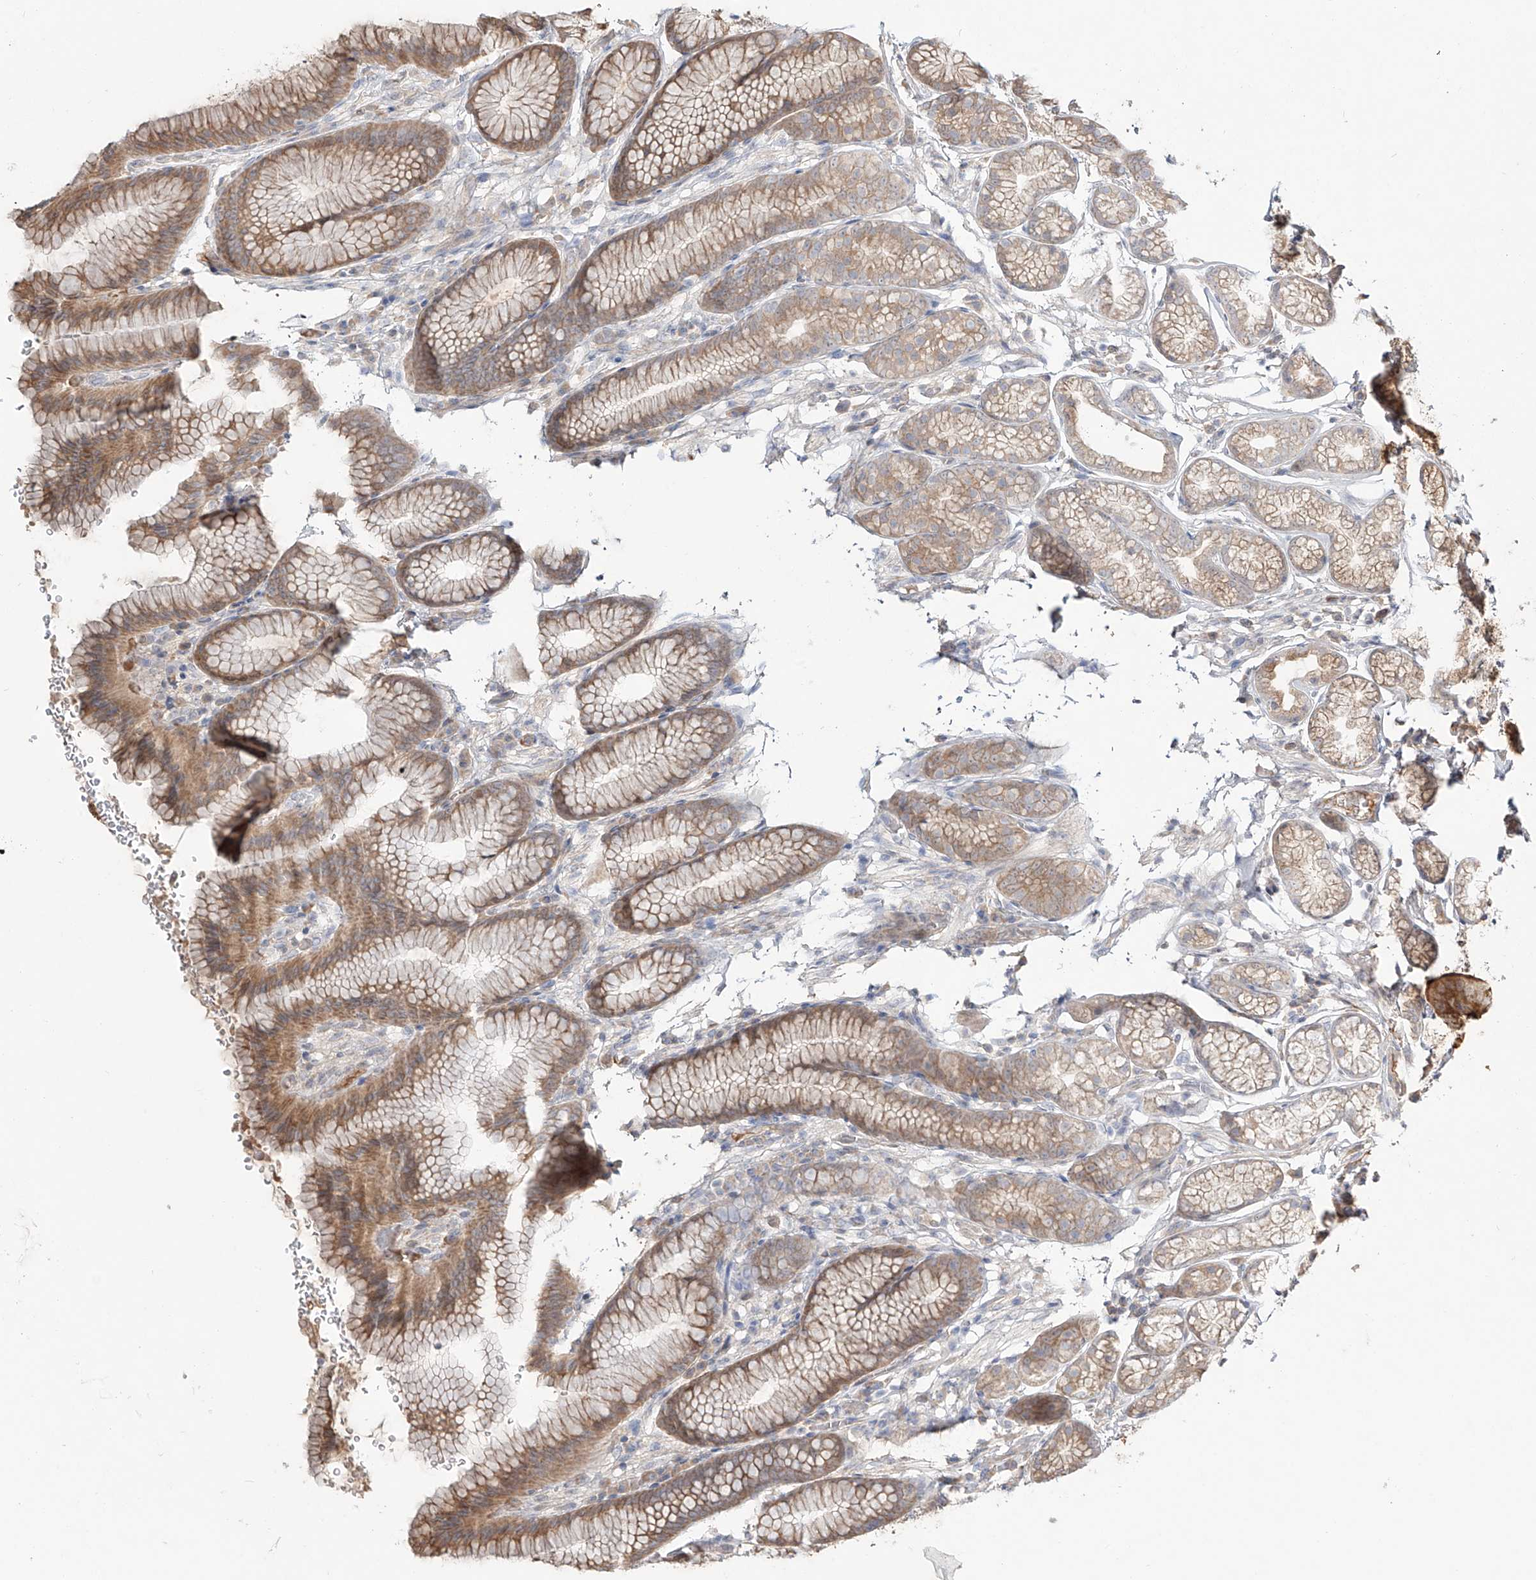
{"staining": {"intensity": "moderate", "quantity": ">75%", "location": "cytoplasmic/membranous"}, "tissue": "stomach", "cell_type": "Glandular cells", "image_type": "normal", "snomed": [{"axis": "morphology", "description": "Normal tissue, NOS"}, {"axis": "topography", "description": "Stomach"}], "caption": "This image shows IHC staining of unremarkable human stomach, with medium moderate cytoplasmic/membranous staining in about >75% of glandular cells.", "gene": "ERO1A", "patient": {"sex": "male", "age": 42}}